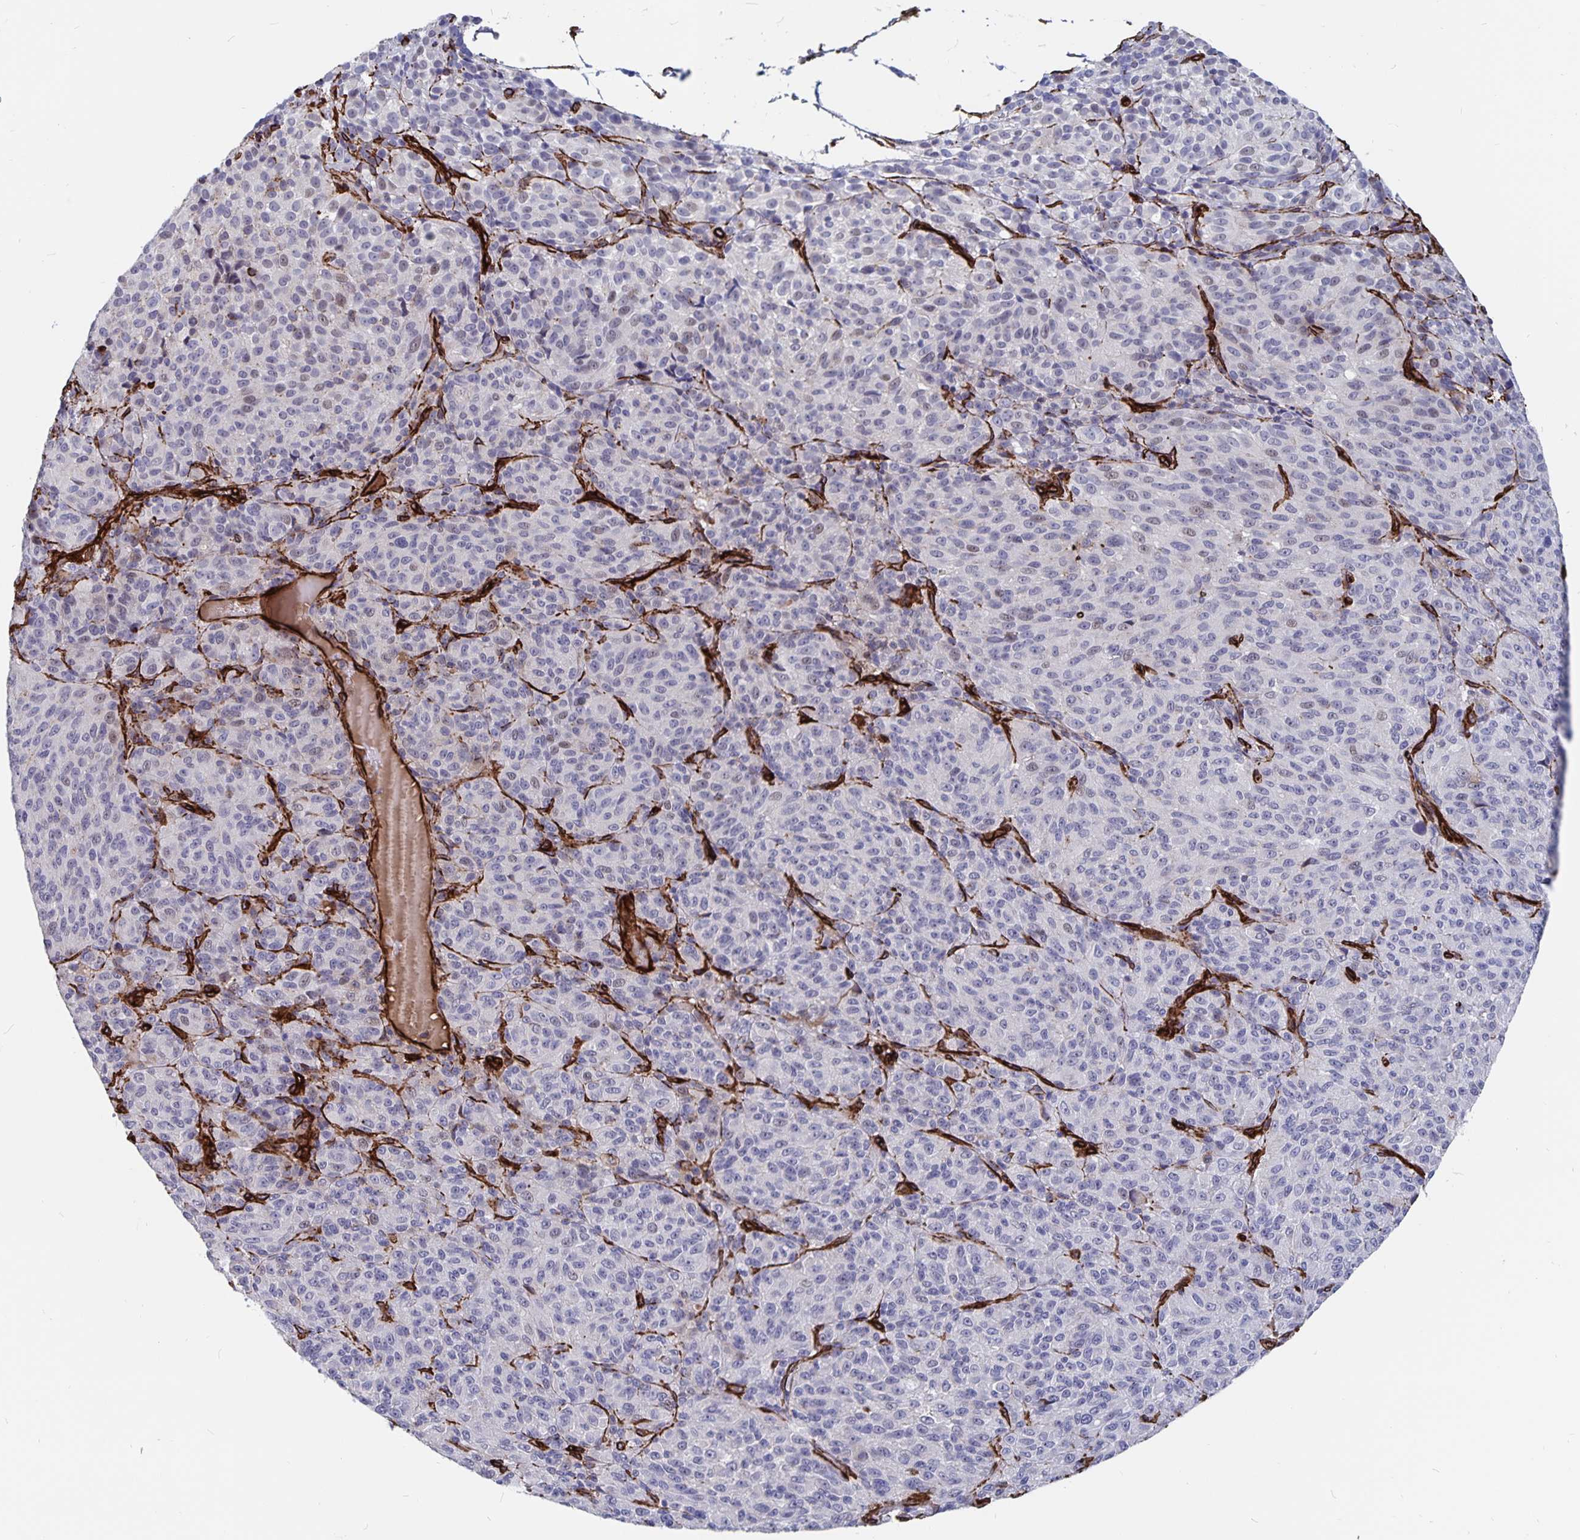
{"staining": {"intensity": "negative", "quantity": "none", "location": "none"}, "tissue": "melanoma", "cell_type": "Tumor cells", "image_type": "cancer", "snomed": [{"axis": "morphology", "description": "Malignant melanoma, Metastatic site"}, {"axis": "topography", "description": "Brain"}], "caption": "An image of human malignant melanoma (metastatic site) is negative for staining in tumor cells.", "gene": "DCHS2", "patient": {"sex": "female", "age": 56}}